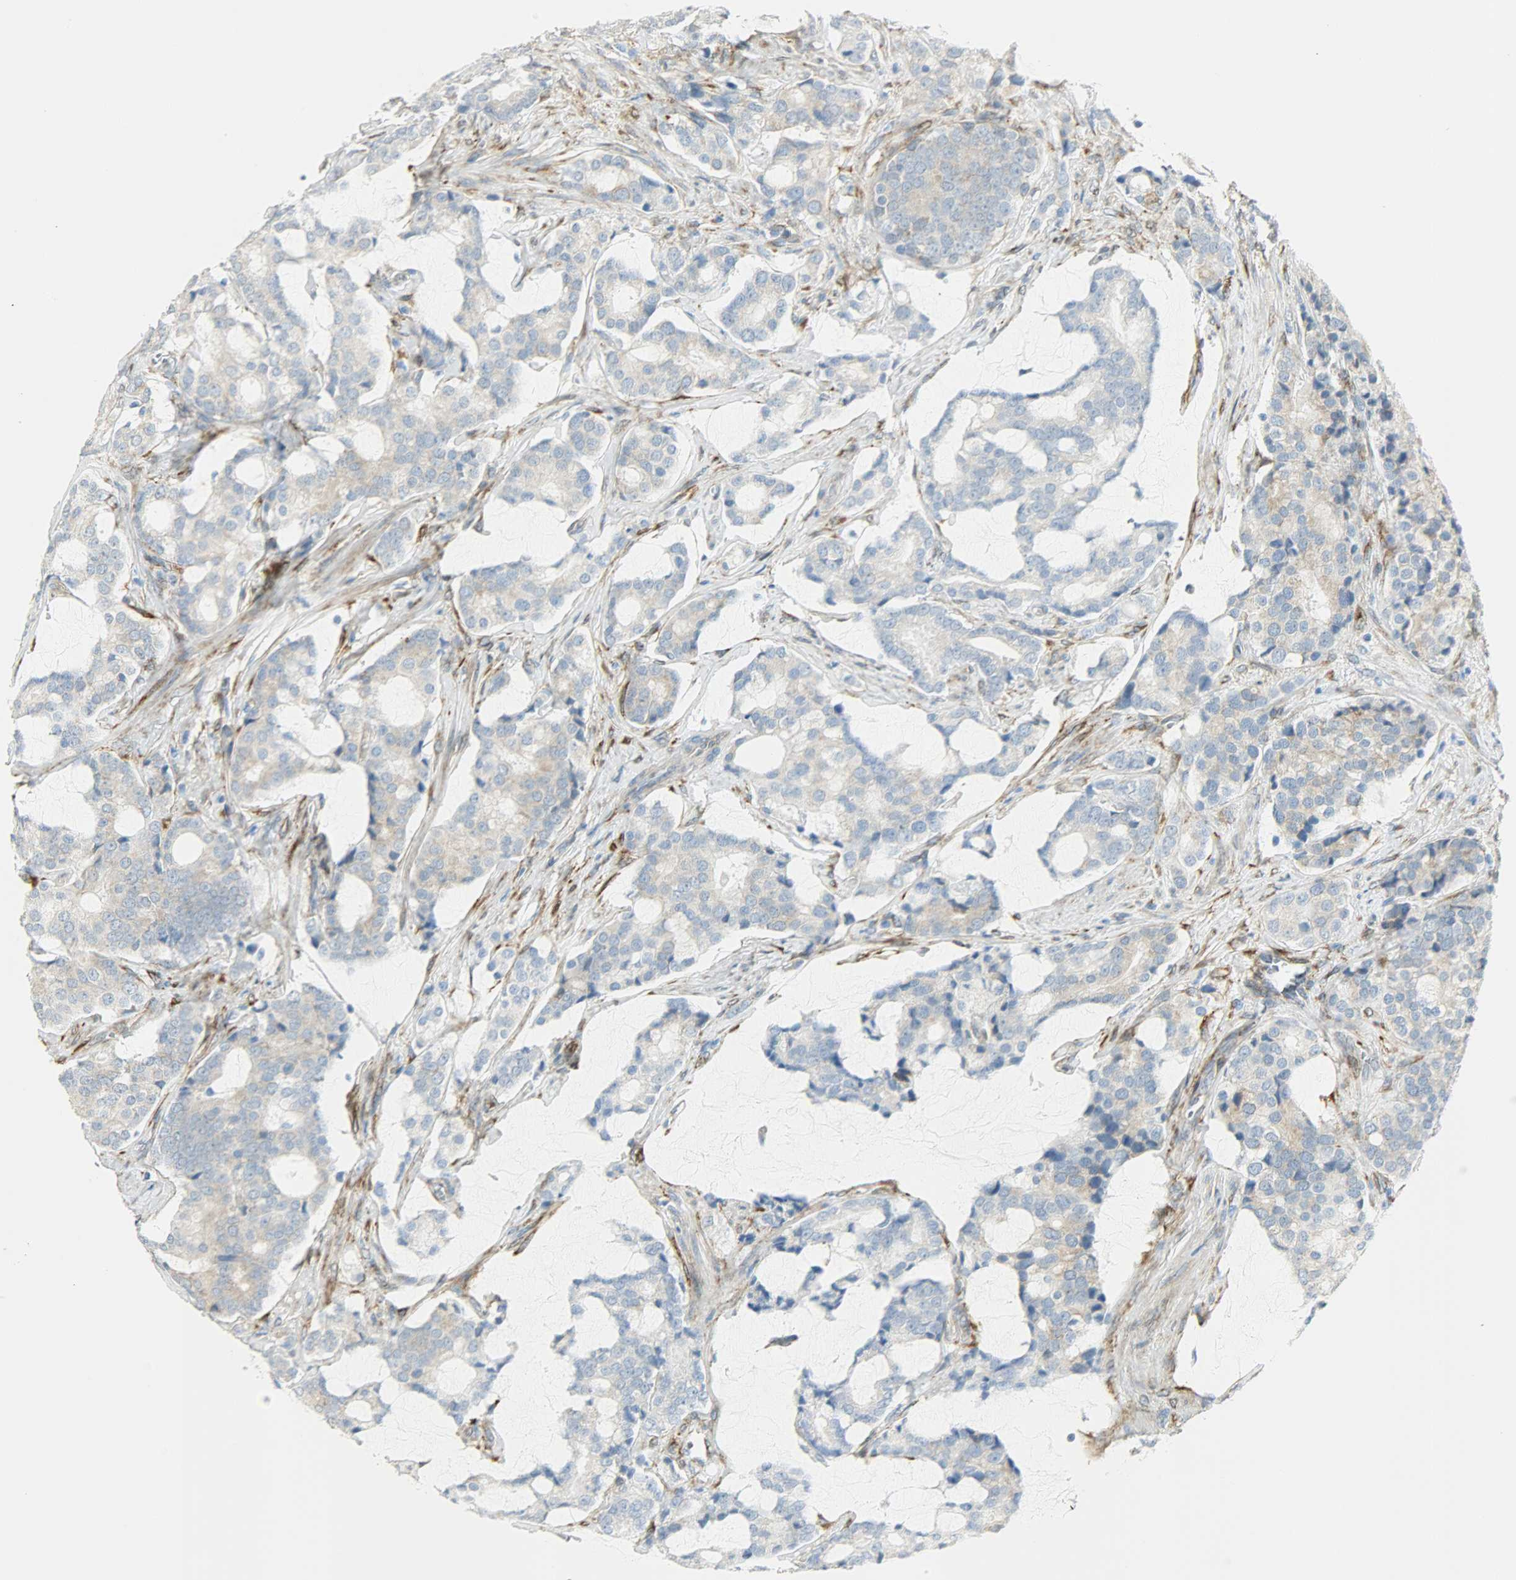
{"staining": {"intensity": "moderate", "quantity": "25%-75%", "location": "cytoplasmic/membranous"}, "tissue": "prostate cancer", "cell_type": "Tumor cells", "image_type": "cancer", "snomed": [{"axis": "morphology", "description": "Adenocarcinoma, Low grade"}, {"axis": "topography", "description": "Prostate"}], "caption": "Brown immunohistochemical staining in prostate cancer displays moderate cytoplasmic/membranous staining in approximately 25%-75% of tumor cells.", "gene": "PKD2", "patient": {"sex": "male", "age": 58}}